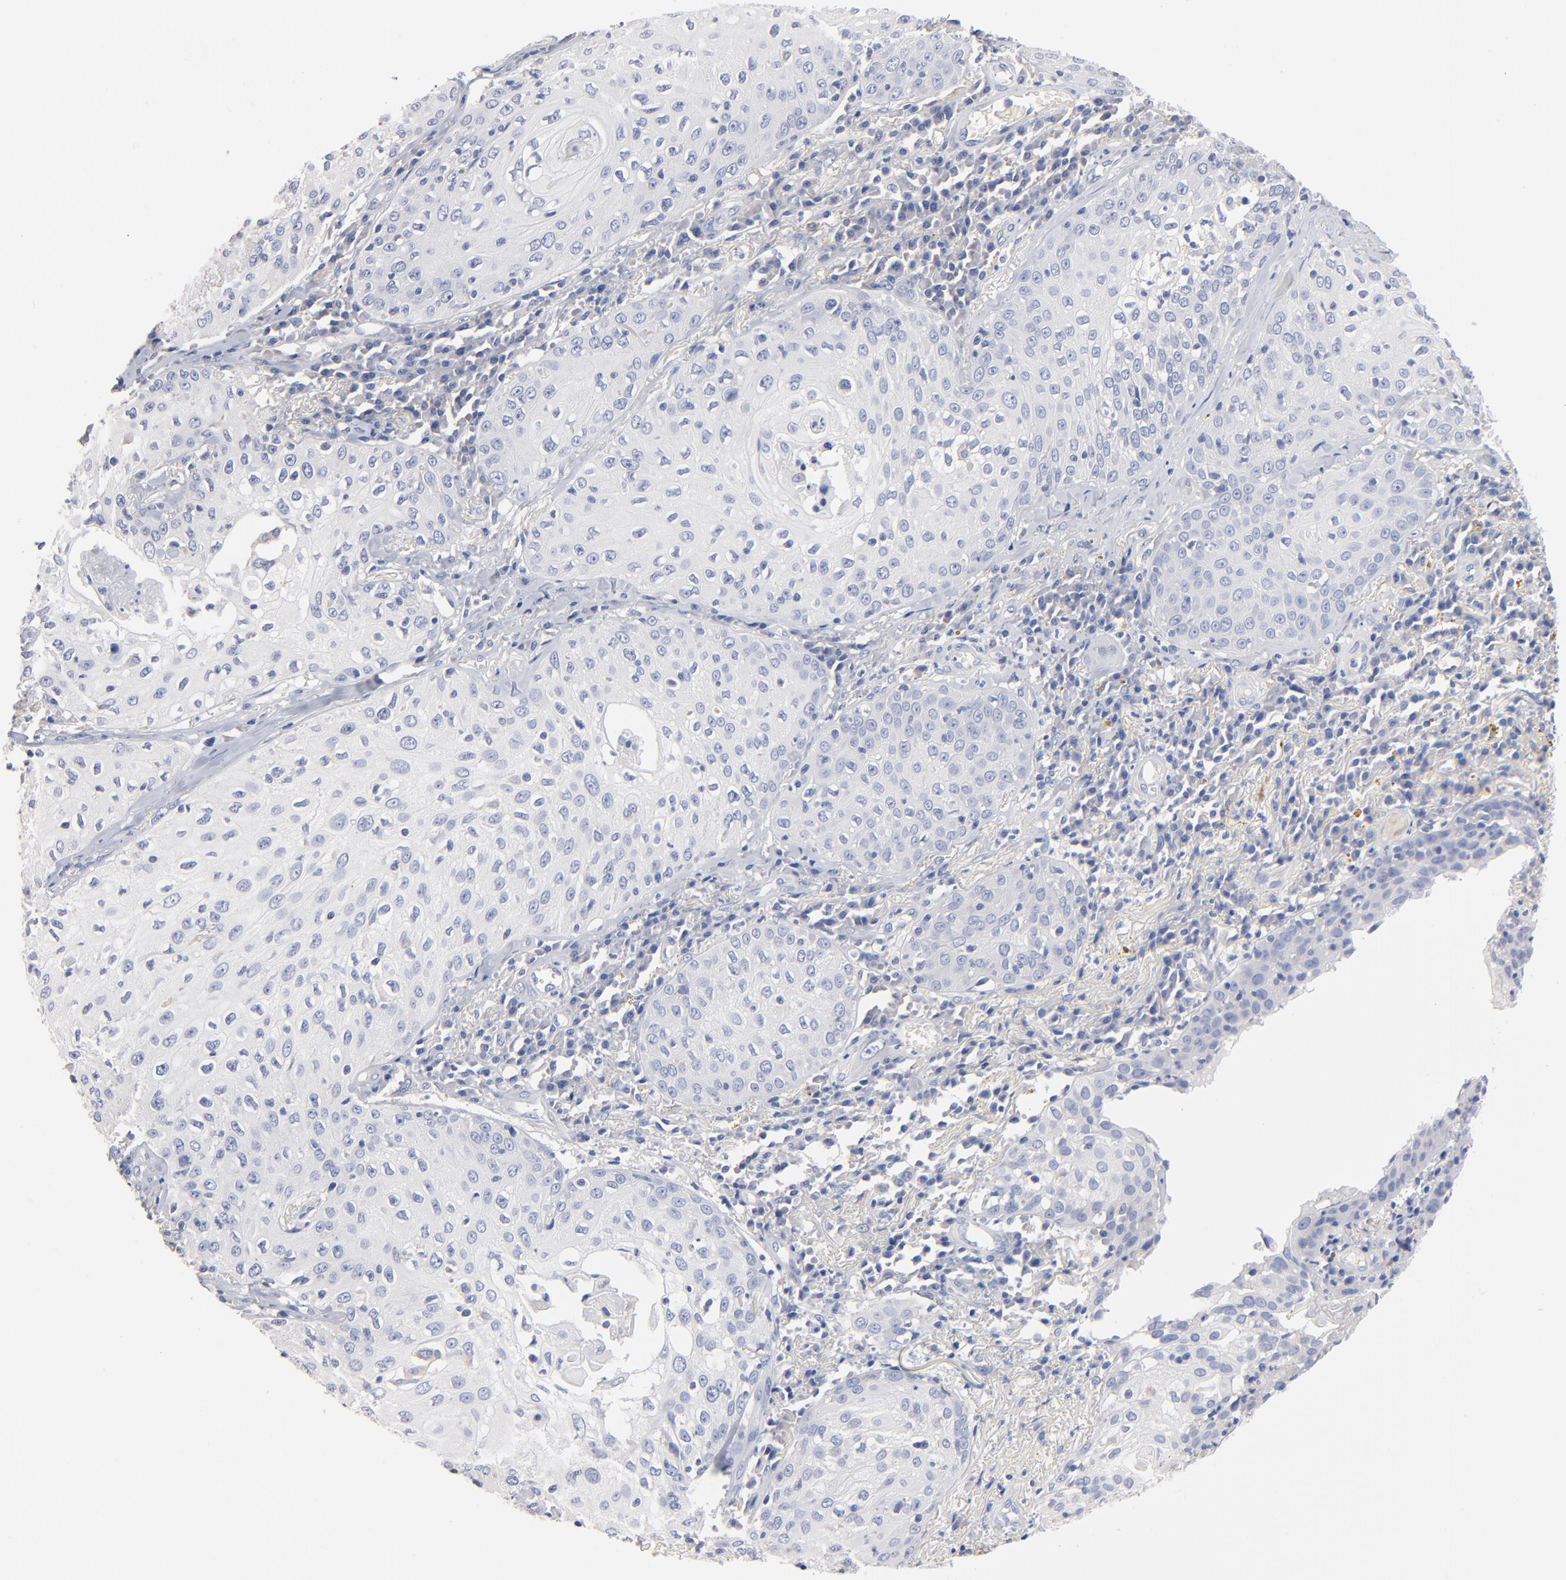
{"staining": {"intensity": "negative", "quantity": "none", "location": "none"}, "tissue": "skin cancer", "cell_type": "Tumor cells", "image_type": "cancer", "snomed": [{"axis": "morphology", "description": "Squamous cell carcinoma, NOS"}, {"axis": "topography", "description": "Skin"}], "caption": "A high-resolution micrograph shows immunohistochemistry staining of skin squamous cell carcinoma, which displays no significant expression in tumor cells. (DAB immunohistochemistry, high magnification).", "gene": "ITGA8", "patient": {"sex": "male", "age": 65}}